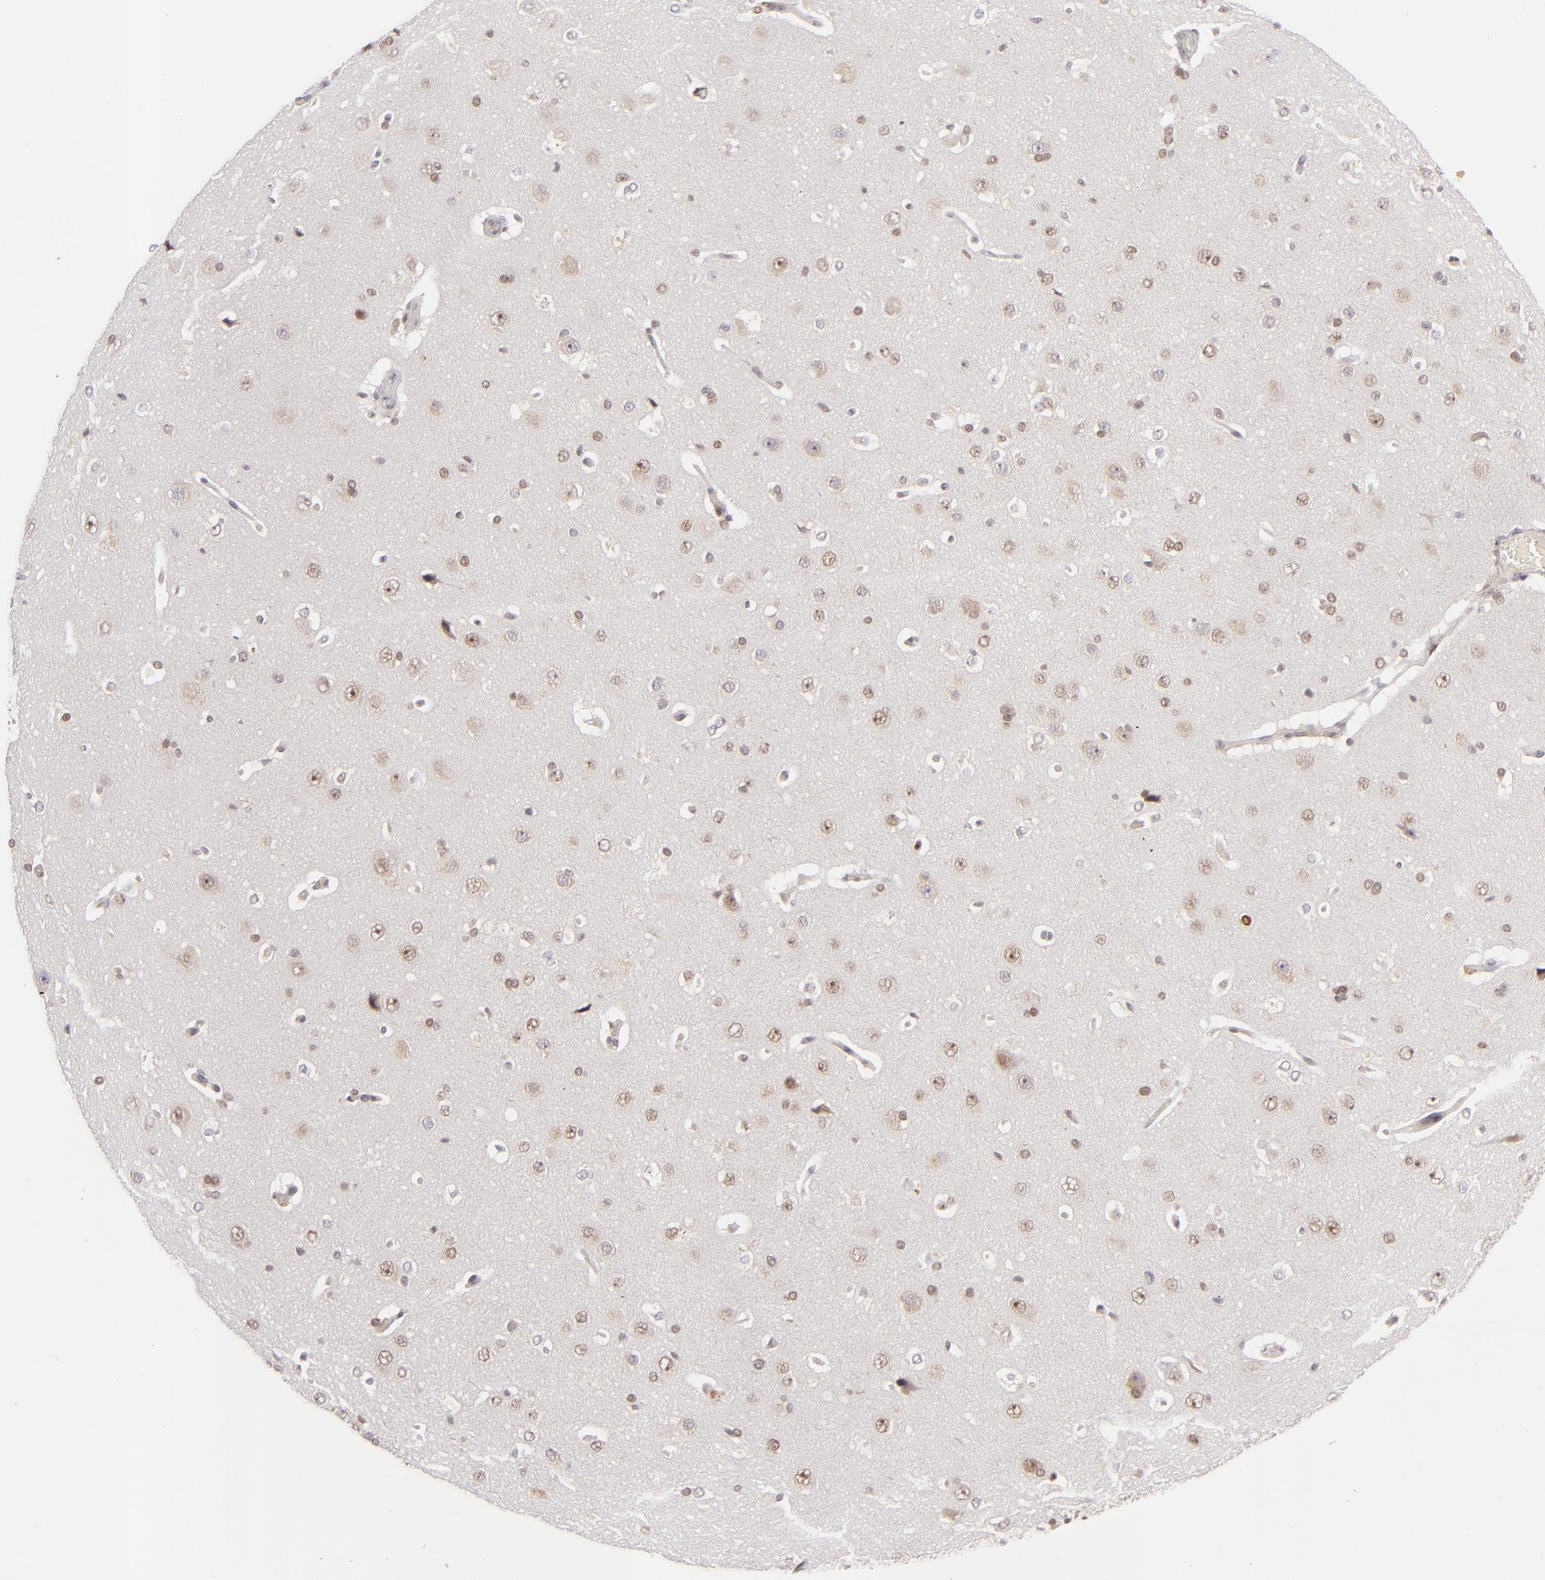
{"staining": {"intensity": "weak", "quantity": ">75%", "location": "nuclear"}, "tissue": "cerebral cortex", "cell_type": "Endothelial cells", "image_type": "normal", "snomed": [{"axis": "morphology", "description": "Normal tissue, NOS"}, {"axis": "topography", "description": "Cerebral cortex"}], "caption": "Protein analysis of unremarkable cerebral cortex reveals weak nuclear expression in about >75% of endothelial cells.", "gene": "FEN1", "patient": {"sex": "female", "age": 45}}